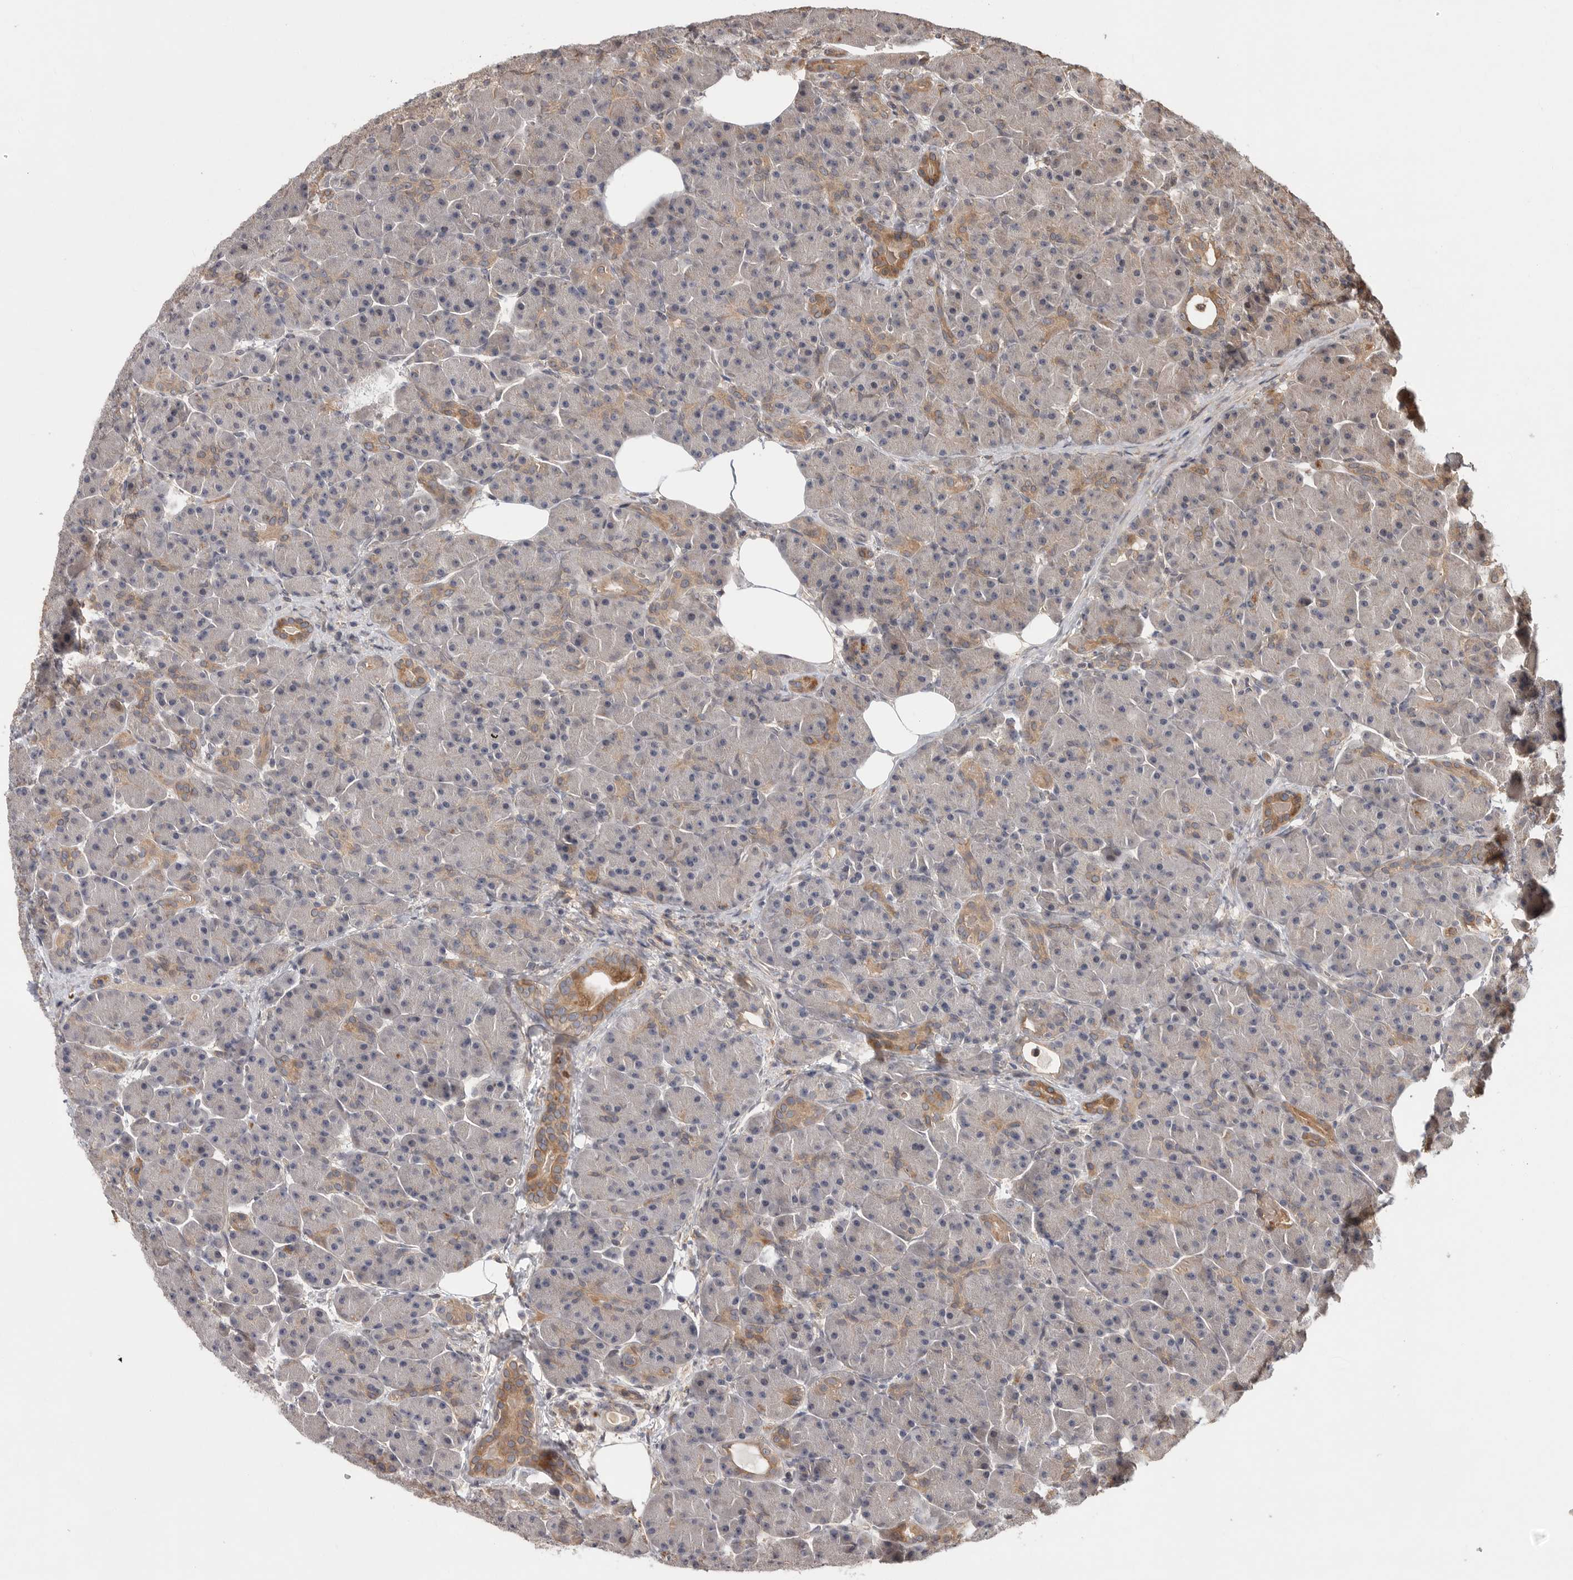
{"staining": {"intensity": "moderate", "quantity": "<25%", "location": "cytoplasmic/membranous"}, "tissue": "pancreas", "cell_type": "Exocrine glandular cells", "image_type": "normal", "snomed": [{"axis": "morphology", "description": "Normal tissue, NOS"}, {"axis": "topography", "description": "Pancreas"}], "caption": "A high-resolution photomicrograph shows immunohistochemistry (IHC) staining of benign pancreas, which exhibits moderate cytoplasmic/membranous staining in approximately <25% of exocrine glandular cells. Using DAB (3,3'-diaminobenzidine) (brown) and hematoxylin (blue) stains, captured at high magnification using brightfield microscopy.", "gene": "VN1R4", "patient": {"sex": "male", "age": 63}}